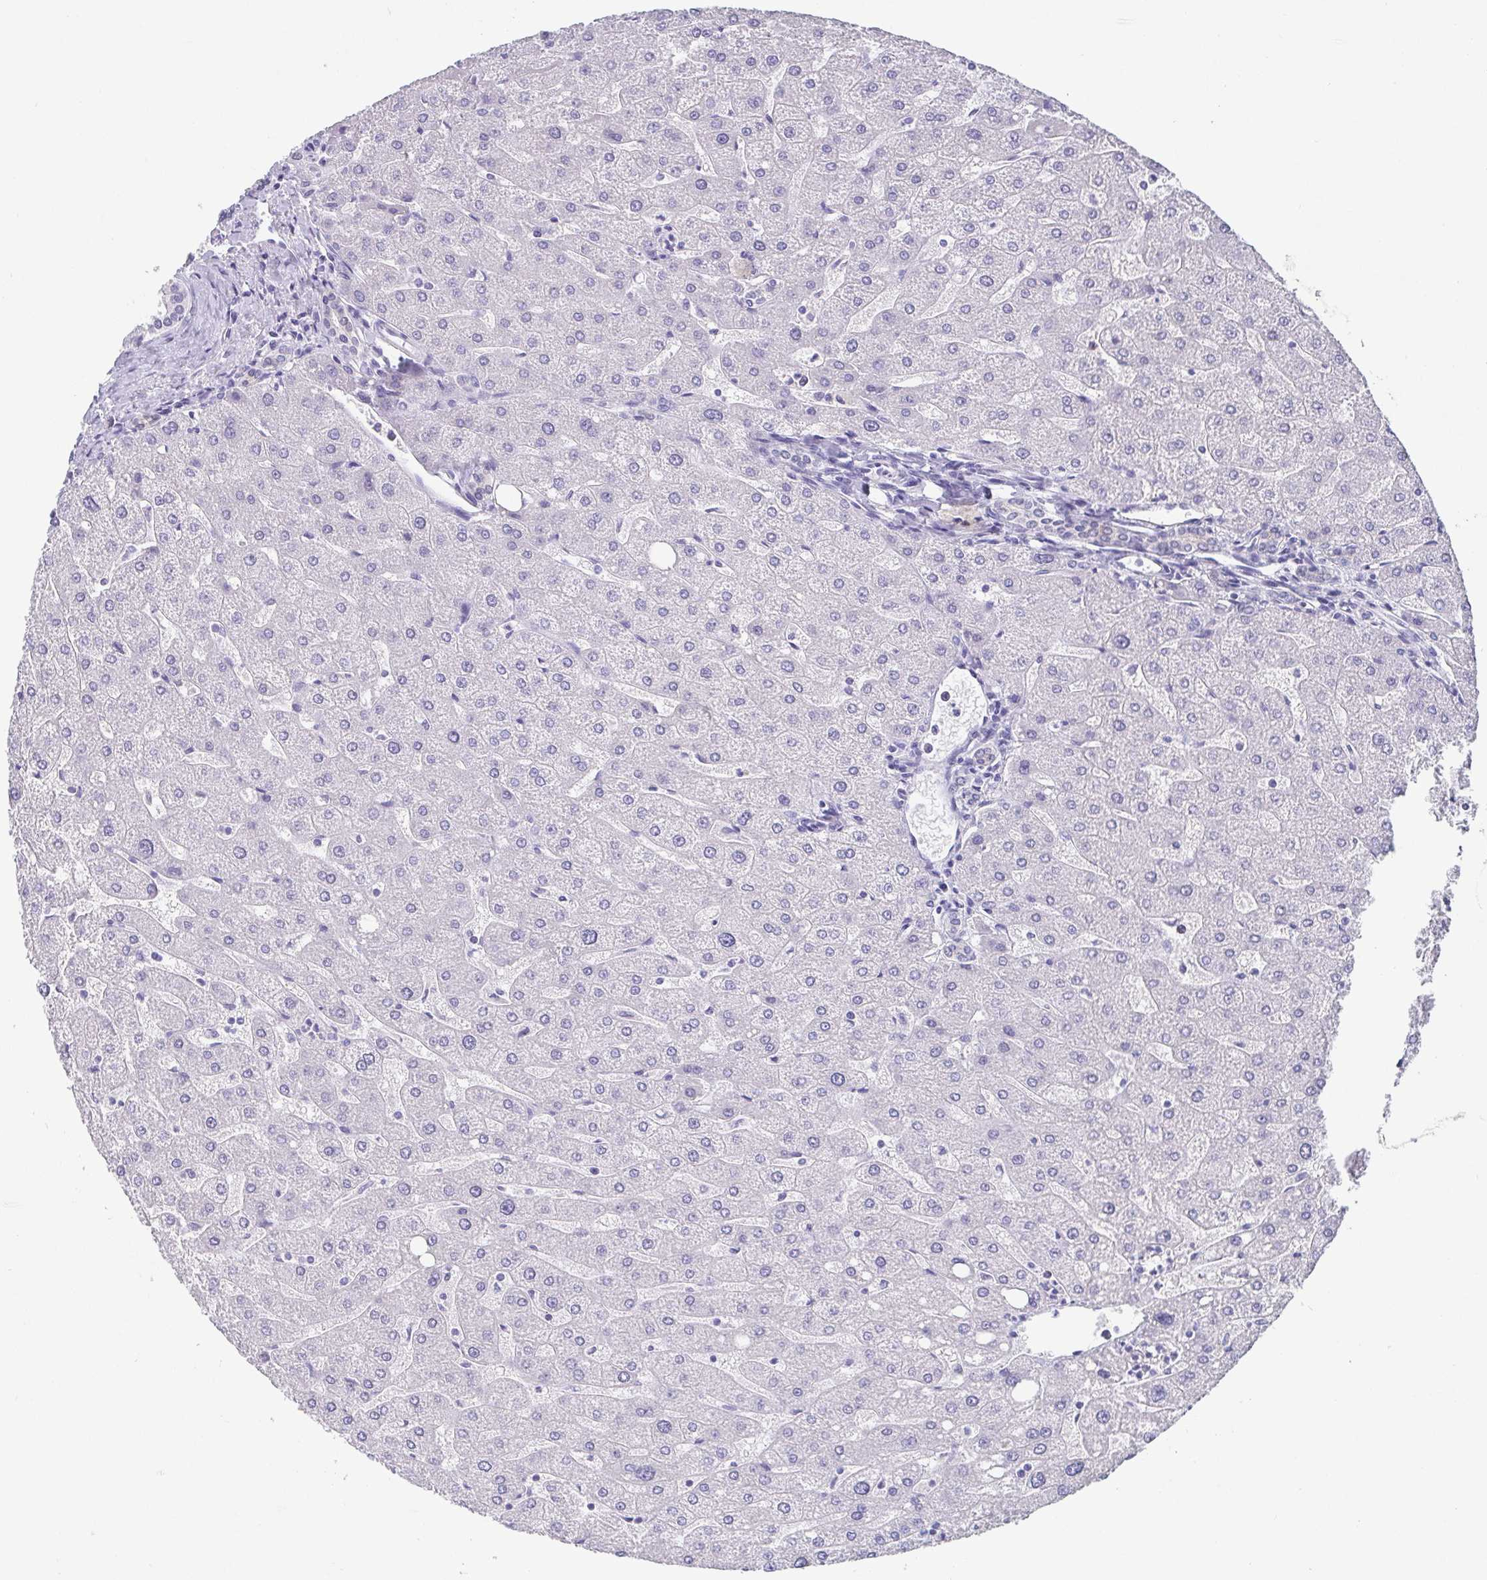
{"staining": {"intensity": "negative", "quantity": "none", "location": "none"}, "tissue": "liver", "cell_type": "Cholangiocytes", "image_type": "normal", "snomed": [{"axis": "morphology", "description": "Normal tissue, NOS"}, {"axis": "topography", "description": "Liver"}], "caption": "This is an immunohistochemistry photomicrograph of benign liver. There is no staining in cholangiocytes.", "gene": "SCGN", "patient": {"sex": "male", "age": 67}}